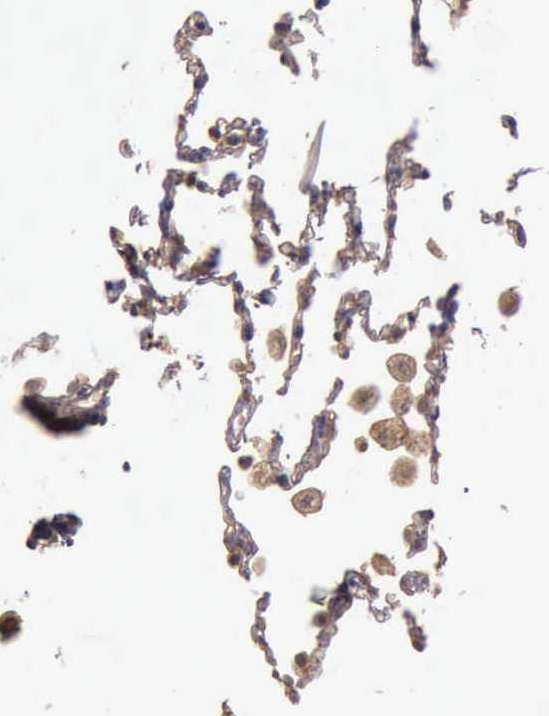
{"staining": {"intensity": "moderate", "quantity": ">75%", "location": "cytoplasmic/membranous"}, "tissue": "lung", "cell_type": "Alveolar cells", "image_type": "normal", "snomed": [{"axis": "morphology", "description": "Normal tissue, NOS"}, {"axis": "topography", "description": "Lung"}], "caption": "The micrograph displays a brown stain indicating the presence of a protein in the cytoplasmic/membranous of alveolar cells in lung. The staining is performed using DAB brown chromogen to label protein expression. The nuclei are counter-stained blue using hematoxylin.", "gene": "EIF5", "patient": {"sex": "male", "age": 71}}